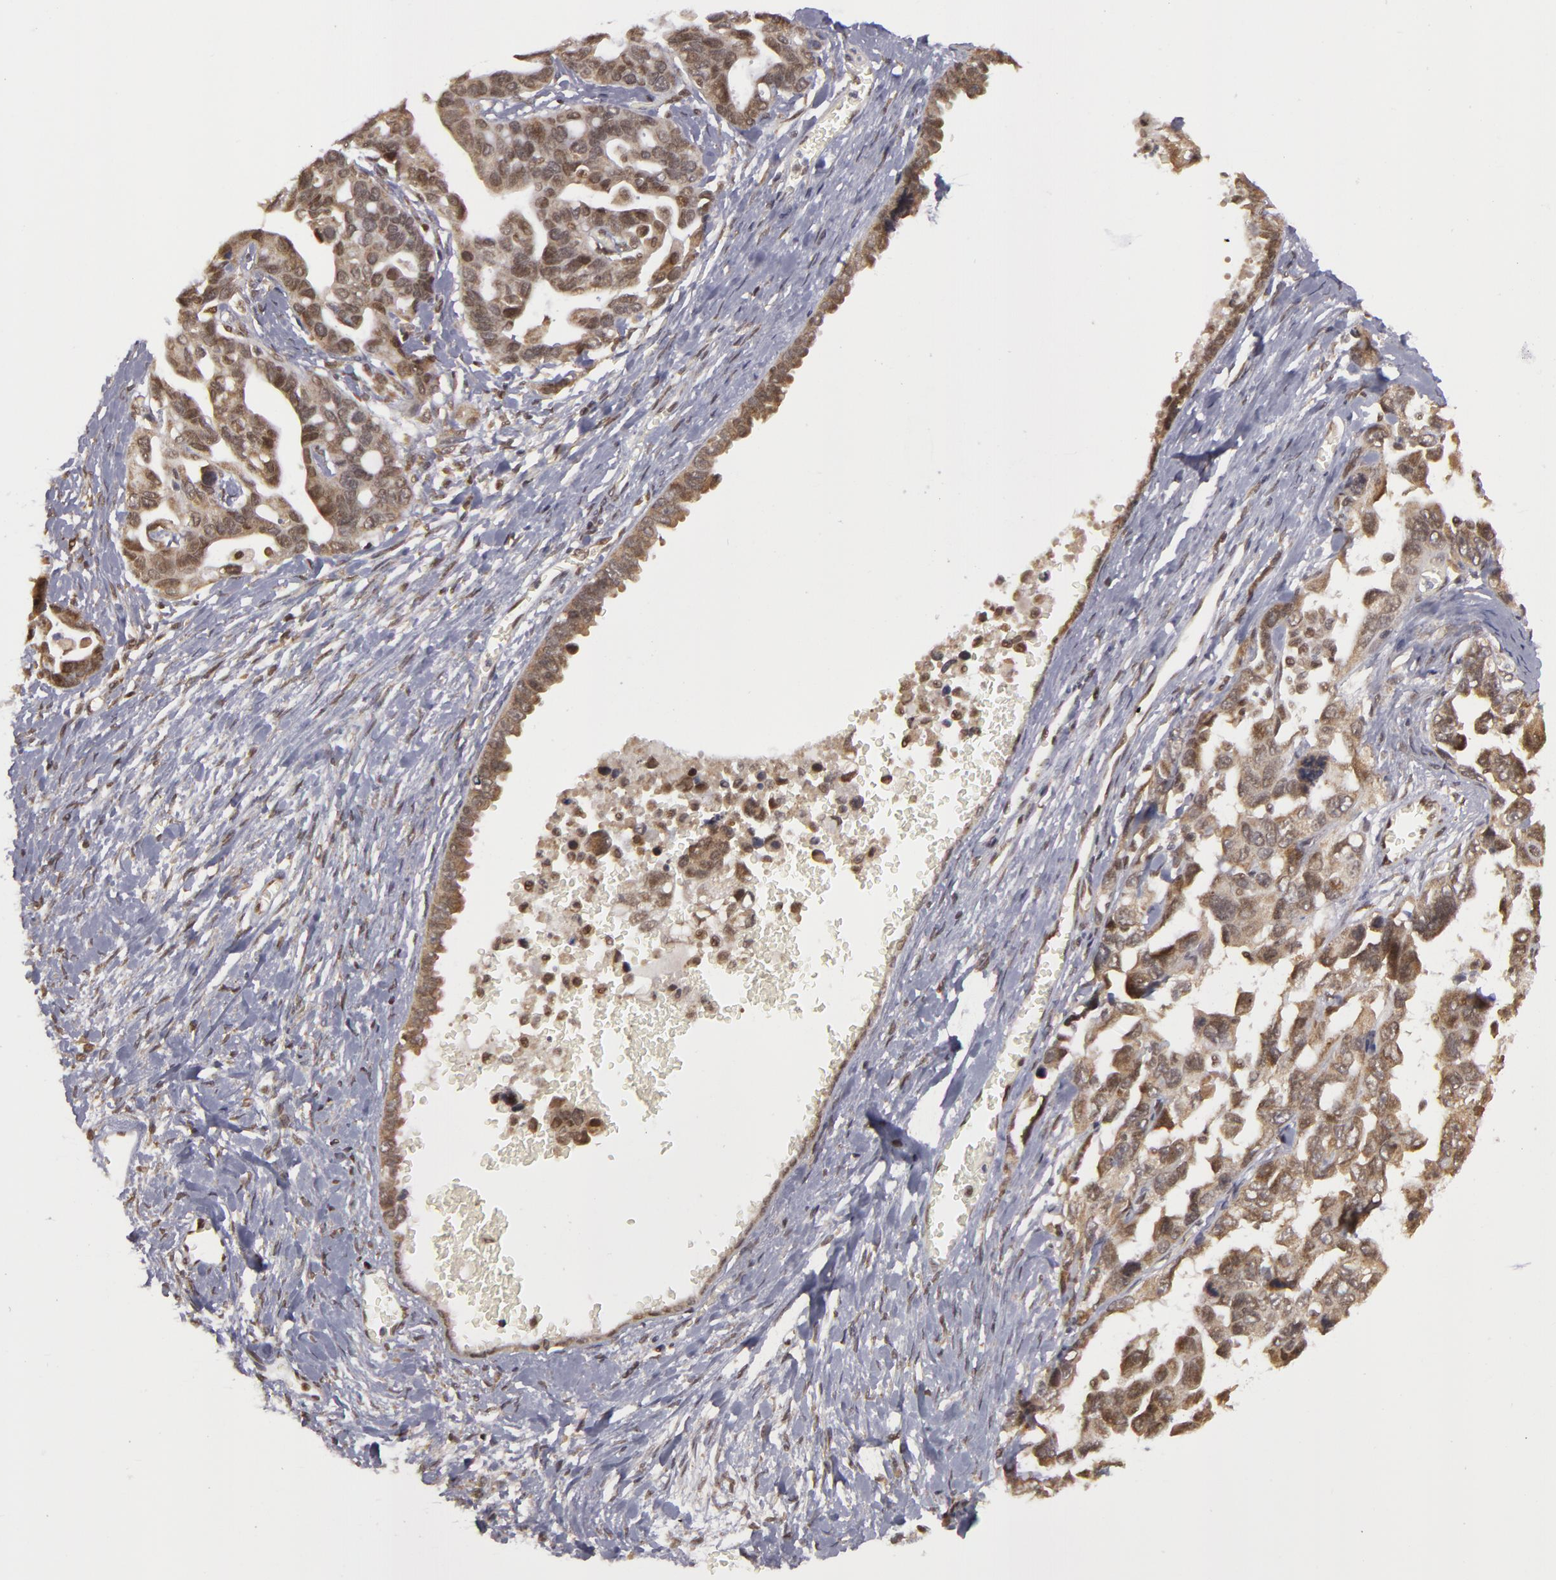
{"staining": {"intensity": "moderate", "quantity": "25%-75%", "location": "nuclear"}, "tissue": "ovarian cancer", "cell_type": "Tumor cells", "image_type": "cancer", "snomed": [{"axis": "morphology", "description": "Cystadenocarcinoma, serous, NOS"}, {"axis": "topography", "description": "Ovary"}], "caption": "Human serous cystadenocarcinoma (ovarian) stained with a protein marker demonstrates moderate staining in tumor cells.", "gene": "ZNF133", "patient": {"sex": "female", "age": 69}}